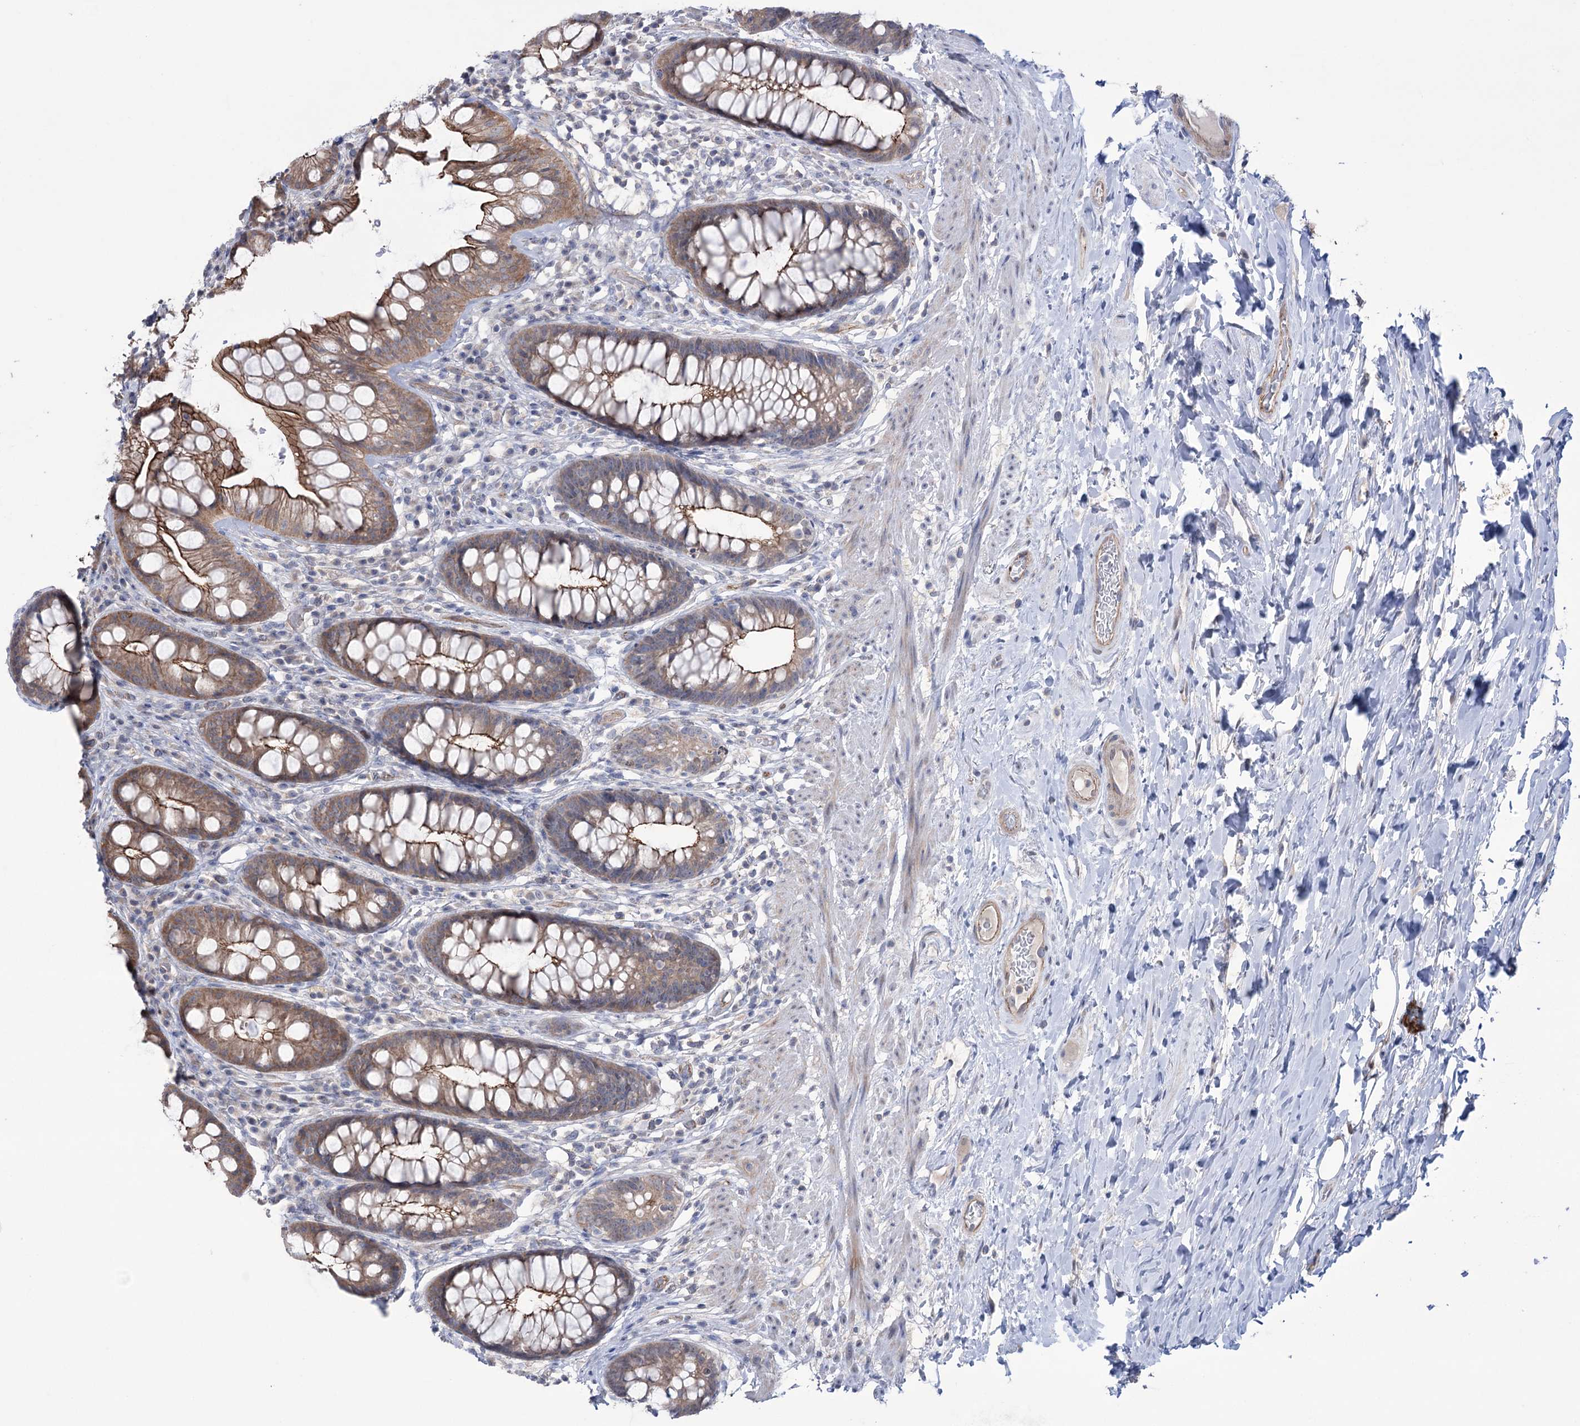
{"staining": {"intensity": "moderate", "quantity": ">75%", "location": "cytoplasmic/membranous"}, "tissue": "rectum", "cell_type": "Glandular cells", "image_type": "normal", "snomed": [{"axis": "morphology", "description": "Normal tissue, NOS"}, {"axis": "topography", "description": "Rectum"}], "caption": "A photomicrograph showing moderate cytoplasmic/membranous staining in approximately >75% of glandular cells in normal rectum, as visualized by brown immunohistochemical staining.", "gene": "TRIM71", "patient": {"sex": "male", "age": 74}}